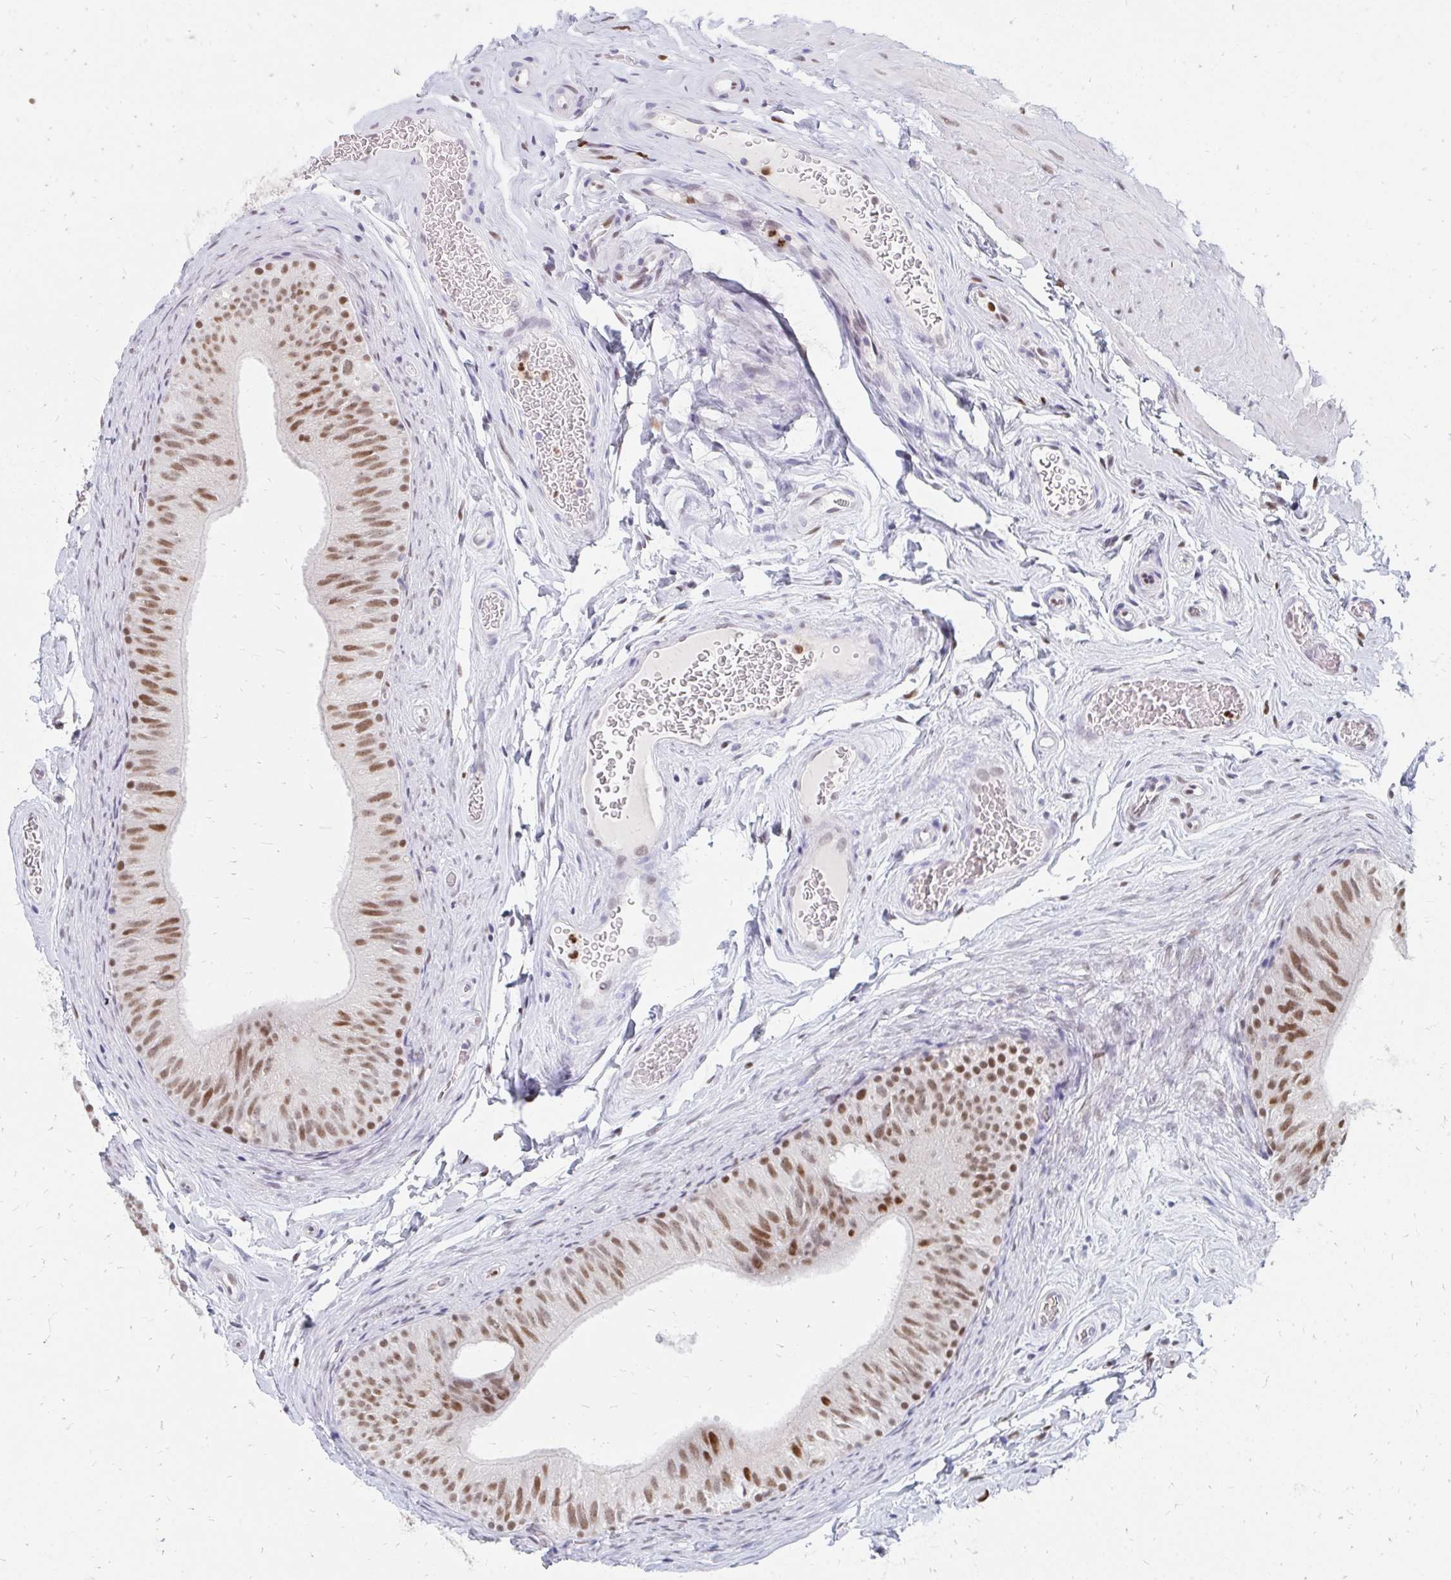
{"staining": {"intensity": "moderate", "quantity": ">75%", "location": "nuclear"}, "tissue": "epididymis", "cell_type": "Glandular cells", "image_type": "normal", "snomed": [{"axis": "morphology", "description": "Normal tissue, NOS"}, {"axis": "topography", "description": "Epididymis, spermatic cord, NOS"}, {"axis": "topography", "description": "Epididymis"}], "caption": "Protein analysis of normal epididymis reveals moderate nuclear positivity in about >75% of glandular cells.", "gene": "PLK3", "patient": {"sex": "male", "age": 31}}